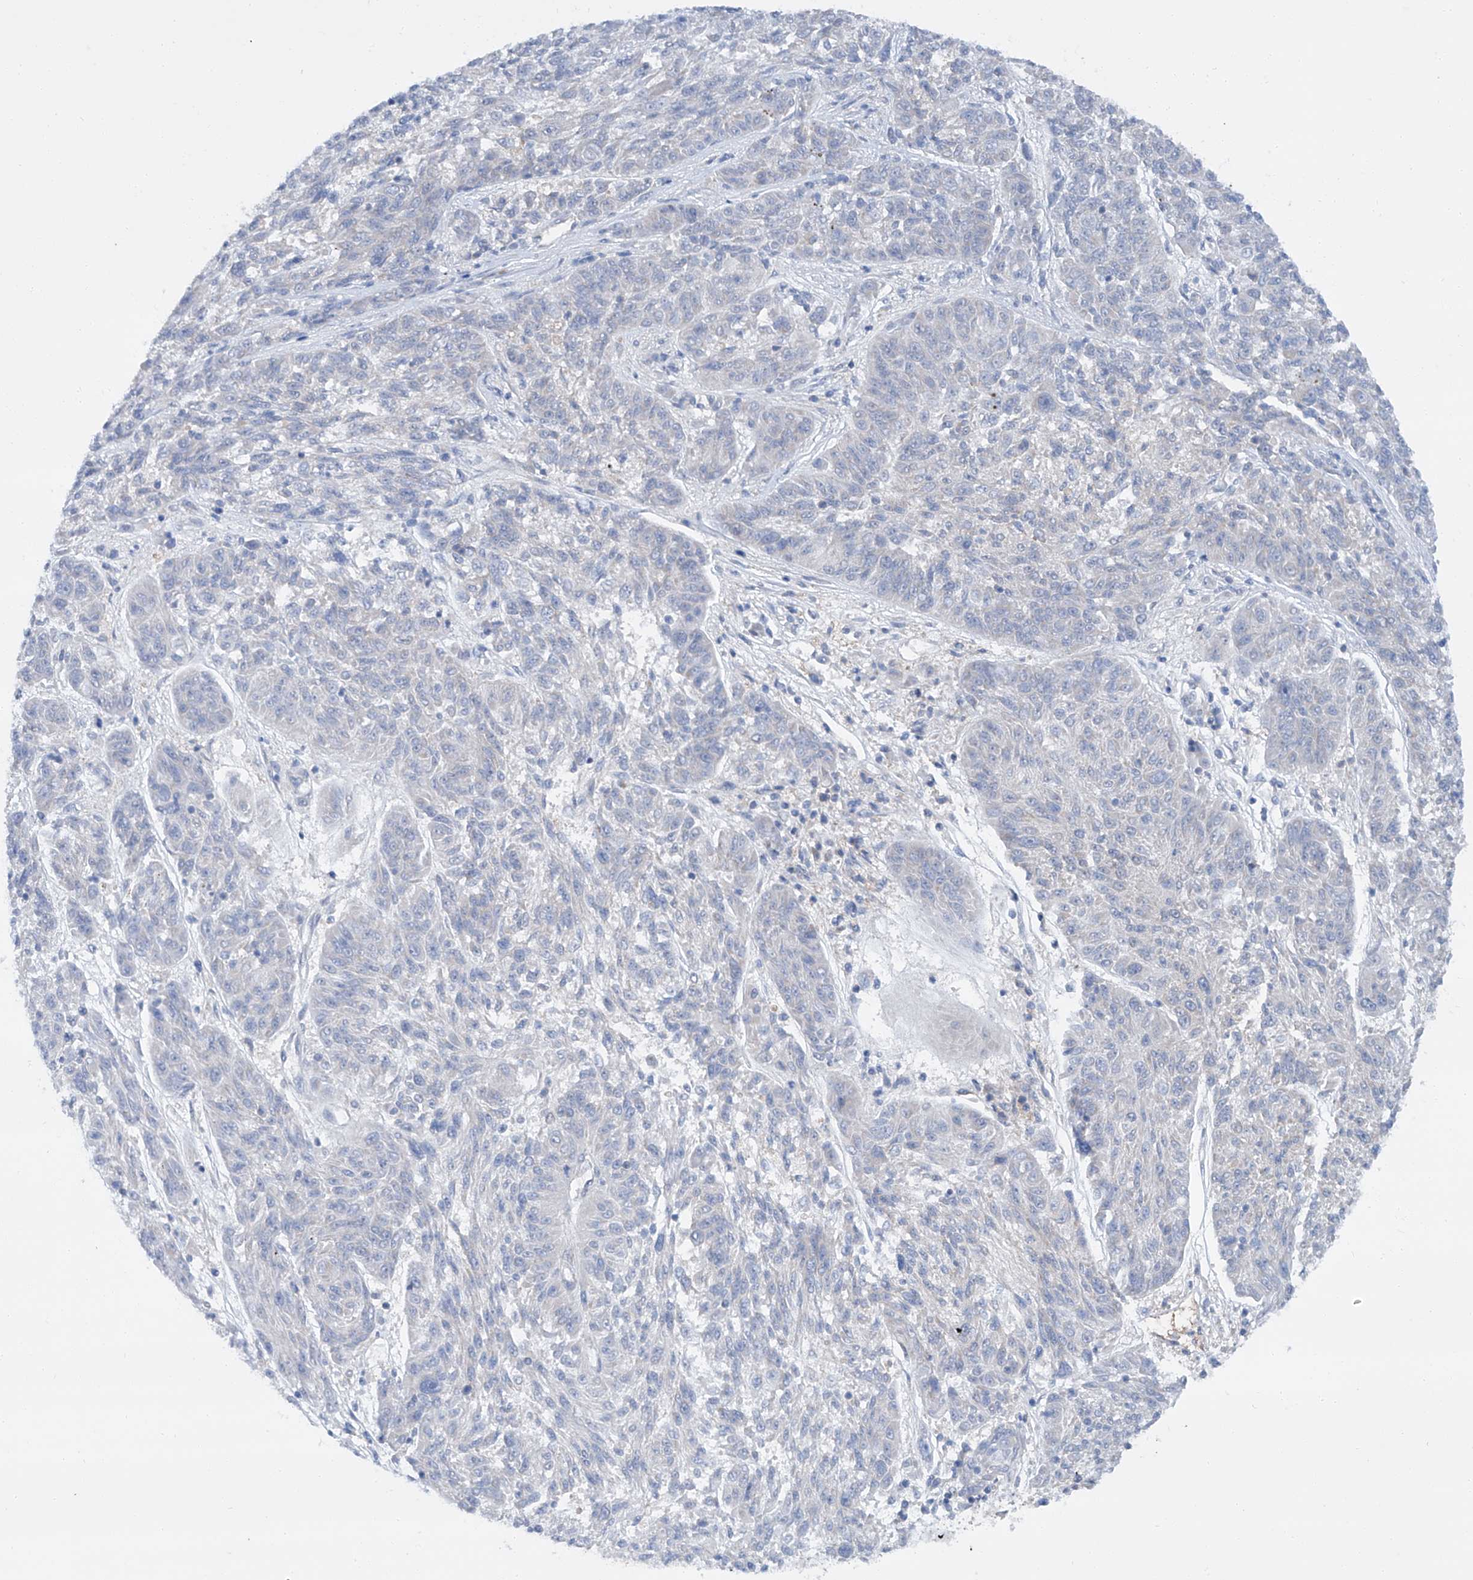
{"staining": {"intensity": "negative", "quantity": "none", "location": "none"}, "tissue": "melanoma", "cell_type": "Tumor cells", "image_type": "cancer", "snomed": [{"axis": "morphology", "description": "Malignant melanoma, NOS"}, {"axis": "topography", "description": "Skin"}], "caption": "An image of human malignant melanoma is negative for staining in tumor cells. Nuclei are stained in blue.", "gene": "SIX4", "patient": {"sex": "male", "age": 53}}